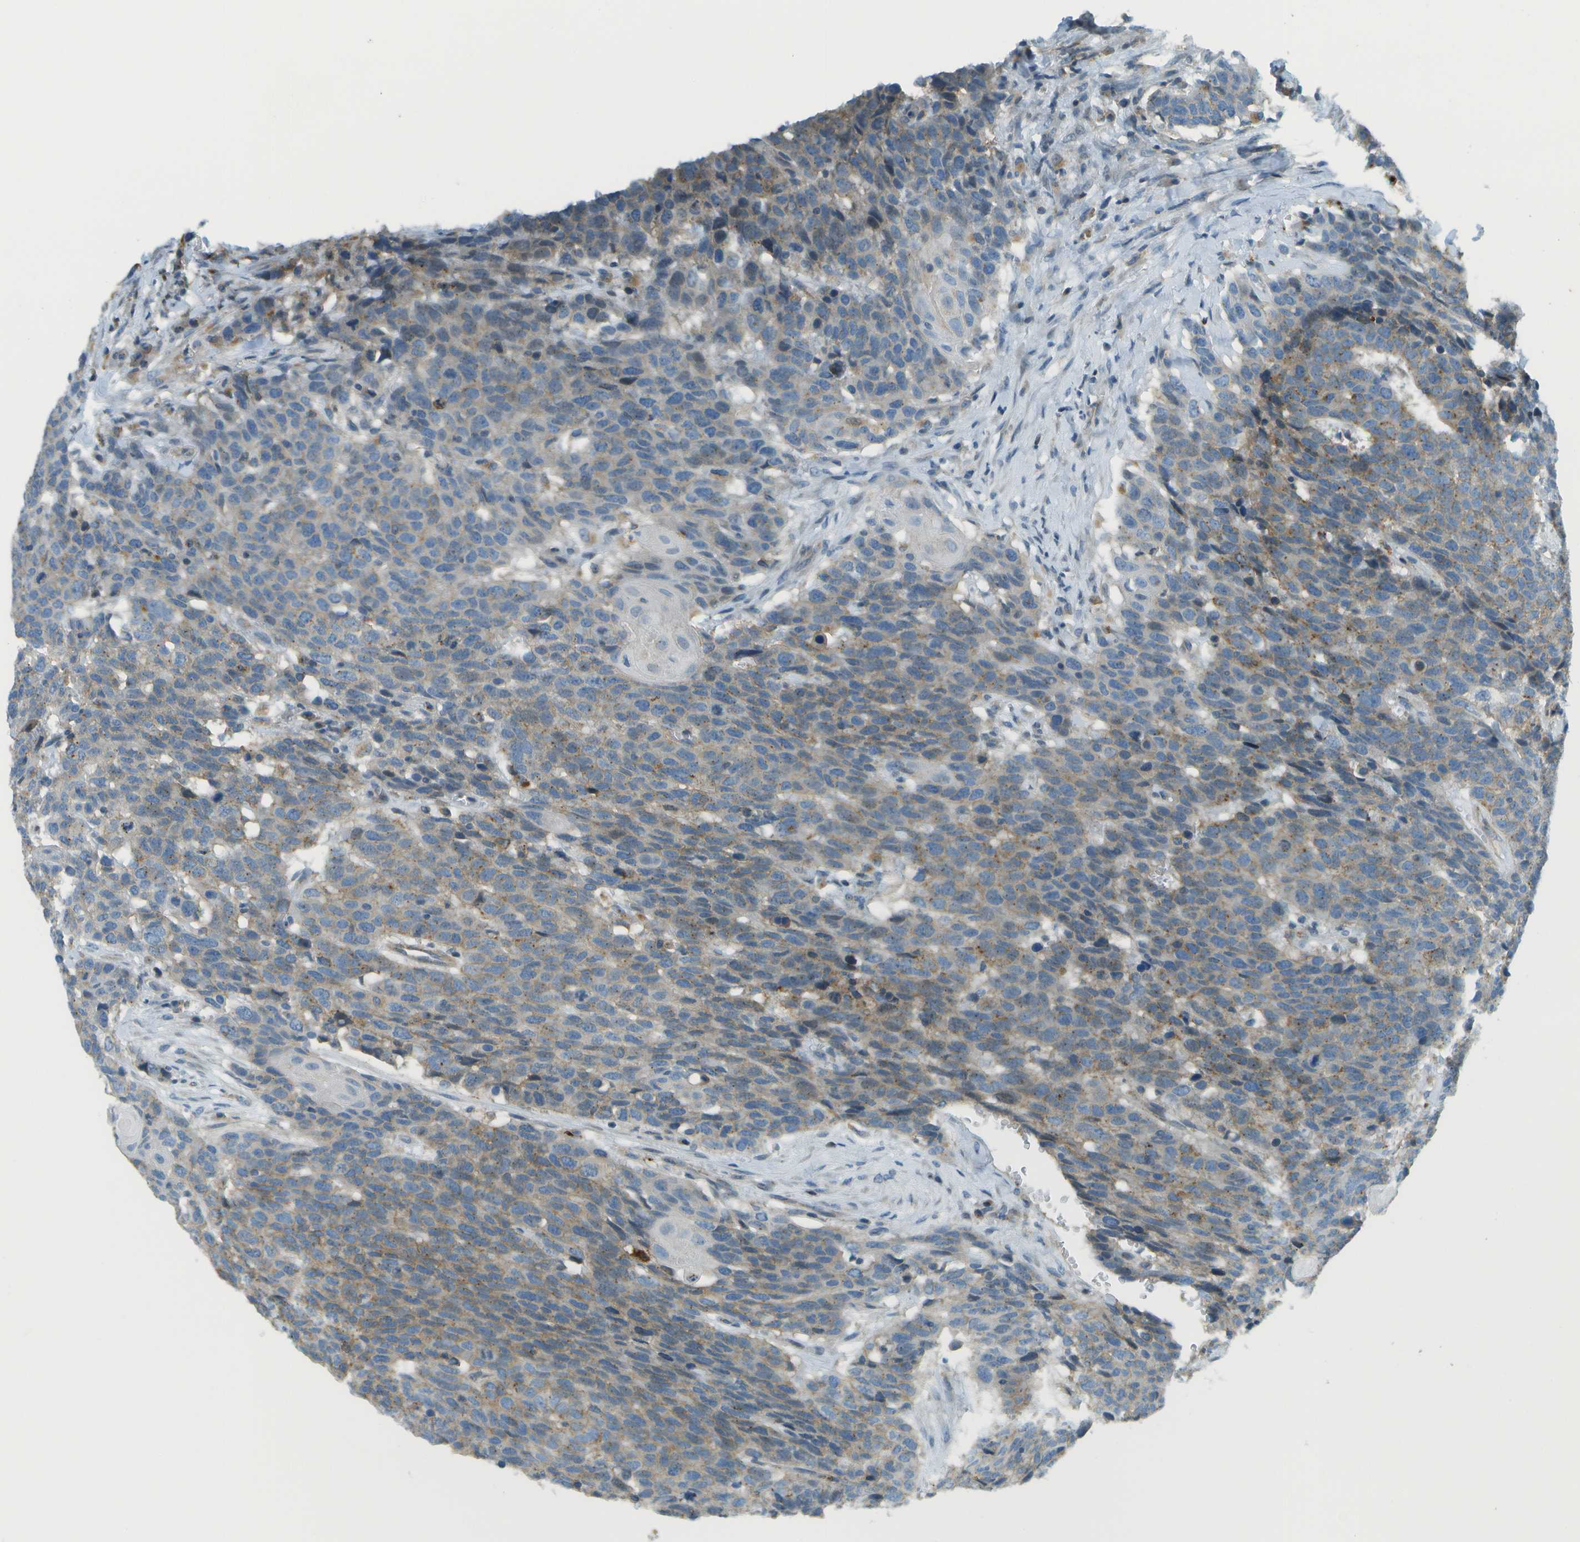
{"staining": {"intensity": "weak", "quantity": "<25%", "location": "cytoplasmic/membranous"}, "tissue": "head and neck cancer", "cell_type": "Tumor cells", "image_type": "cancer", "snomed": [{"axis": "morphology", "description": "Squamous cell carcinoma, NOS"}, {"axis": "topography", "description": "Head-Neck"}], "caption": "Human head and neck squamous cell carcinoma stained for a protein using IHC exhibits no staining in tumor cells.", "gene": "MYH11", "patient": {"sex": "male", "age": 66}}